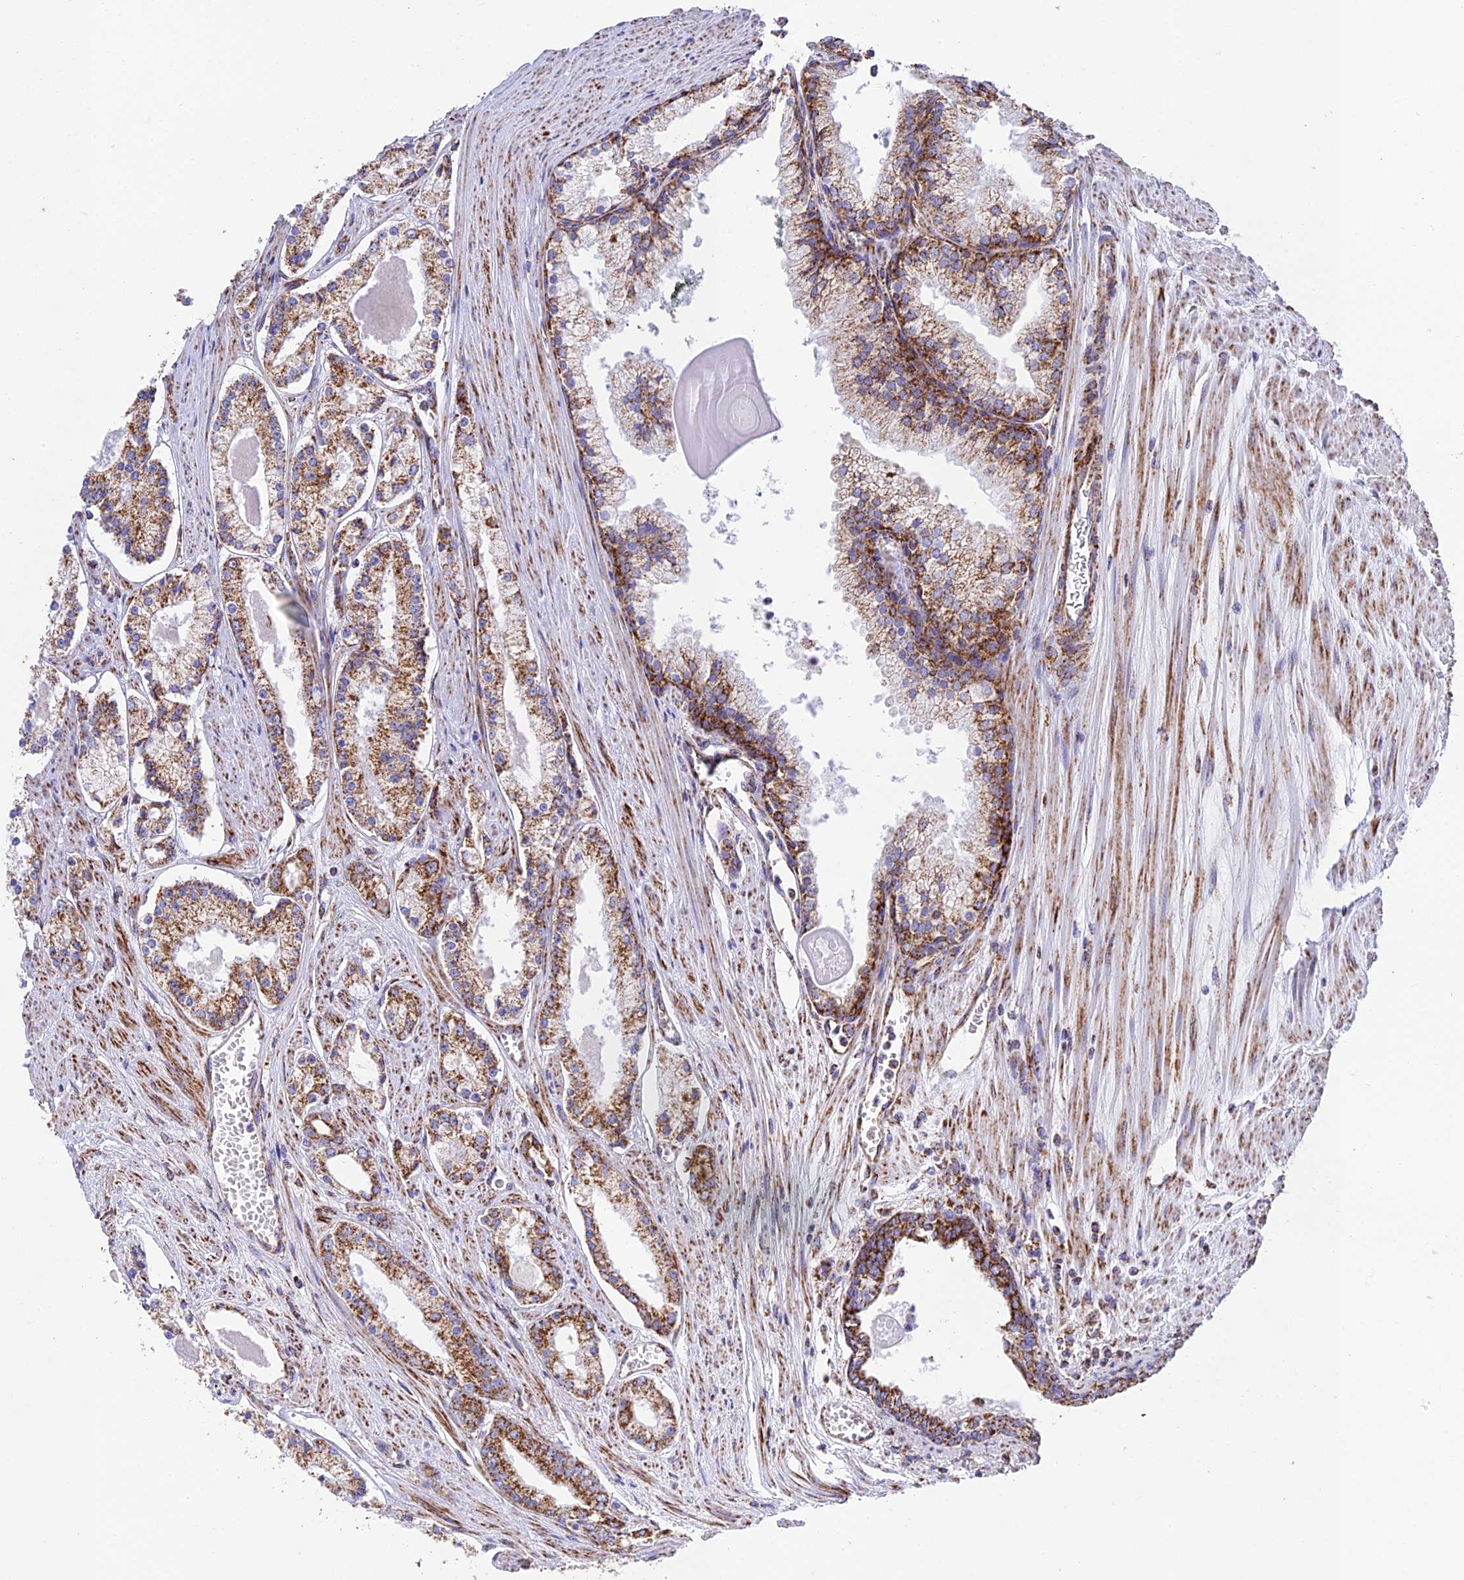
{"staining": {"intensity": "moderate", "quantity": ">75%", "location": "cytoplasmic/membranous"}, "tissue": "prostate cancer", "cell_type": "Tumor cells", "image_type": "cancer", "snomed": [{"axis": "morphology", "description": "Adenocarcinoma, Low grade"}, {"axis": "topography", "description": "Prostate"}], "caption": "Prostate adenocarcinoma (low-grade) stained with a protein marker shows moderate staining in tumor cells.", "gene": "CHCHD3", "patient": {"sex": "male", "age": 54}}